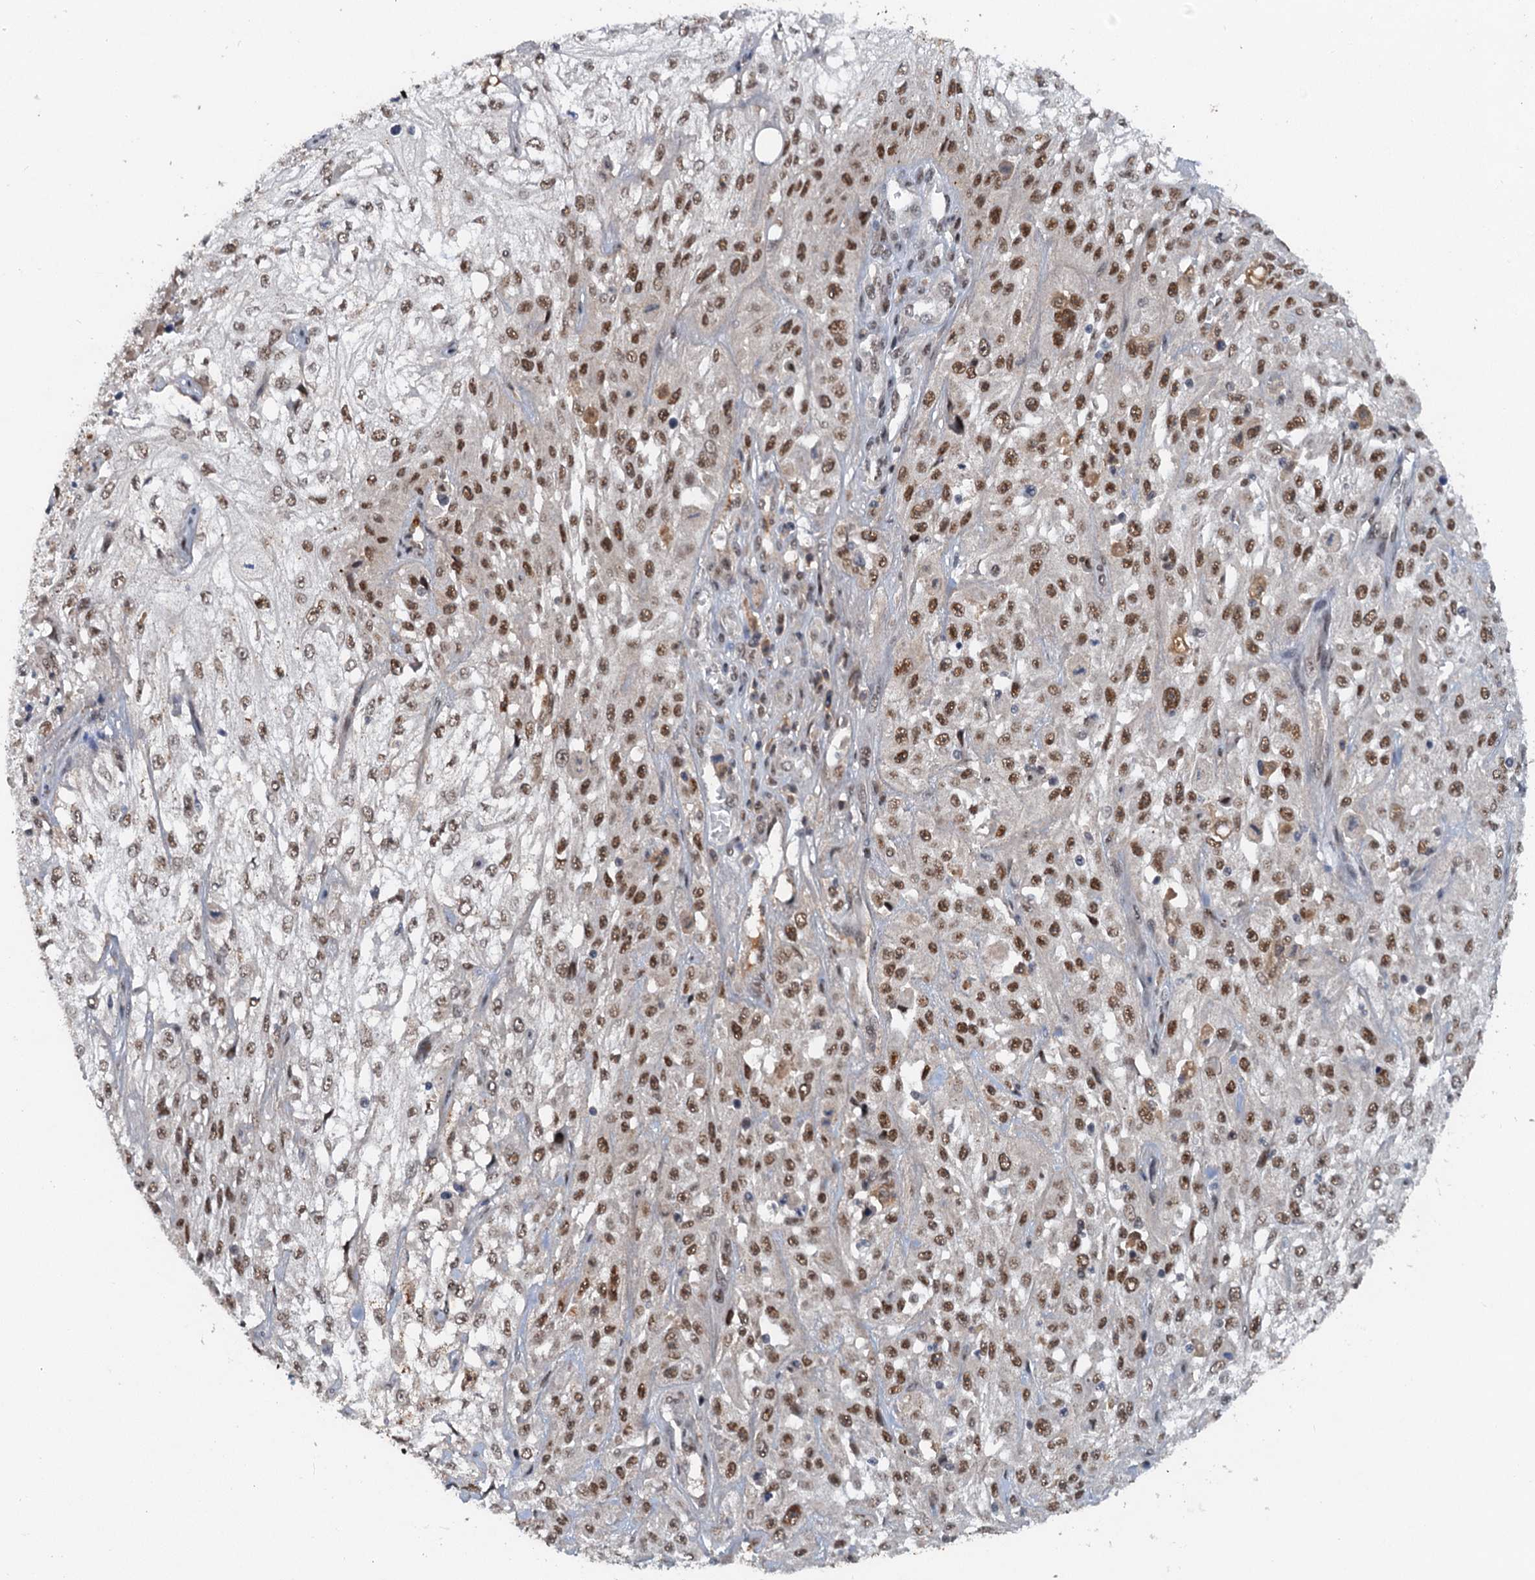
{"staining": {"intensity": "moderate", "quantity": ">75%", "location": "nuclear"}, "tissue": "skin cancer", "cell_type": "Tumor cells", "image_type": "cancer", "snomed": [{"axis": "morphology", "description": "Squamous cell carcinoma, NOS"}, {"axis": "morphology", "description": "Squamous cell carcinoma, metastatic, NOS"}, {"axis": "topography", "description": "Skin"}, {"axis": "topography", "description": "Lymph node"}], "caption": "Immunohistochemistry (IHC) (DAB (3,3'-diaminobenzidine)) staining of human squamous cell carcinoma (skin) exhibits moderate nuclear protein expression in about >75% of tumor cells.", "gene": "CSTF3", "patient": {"sex": "male", "age": 75}}